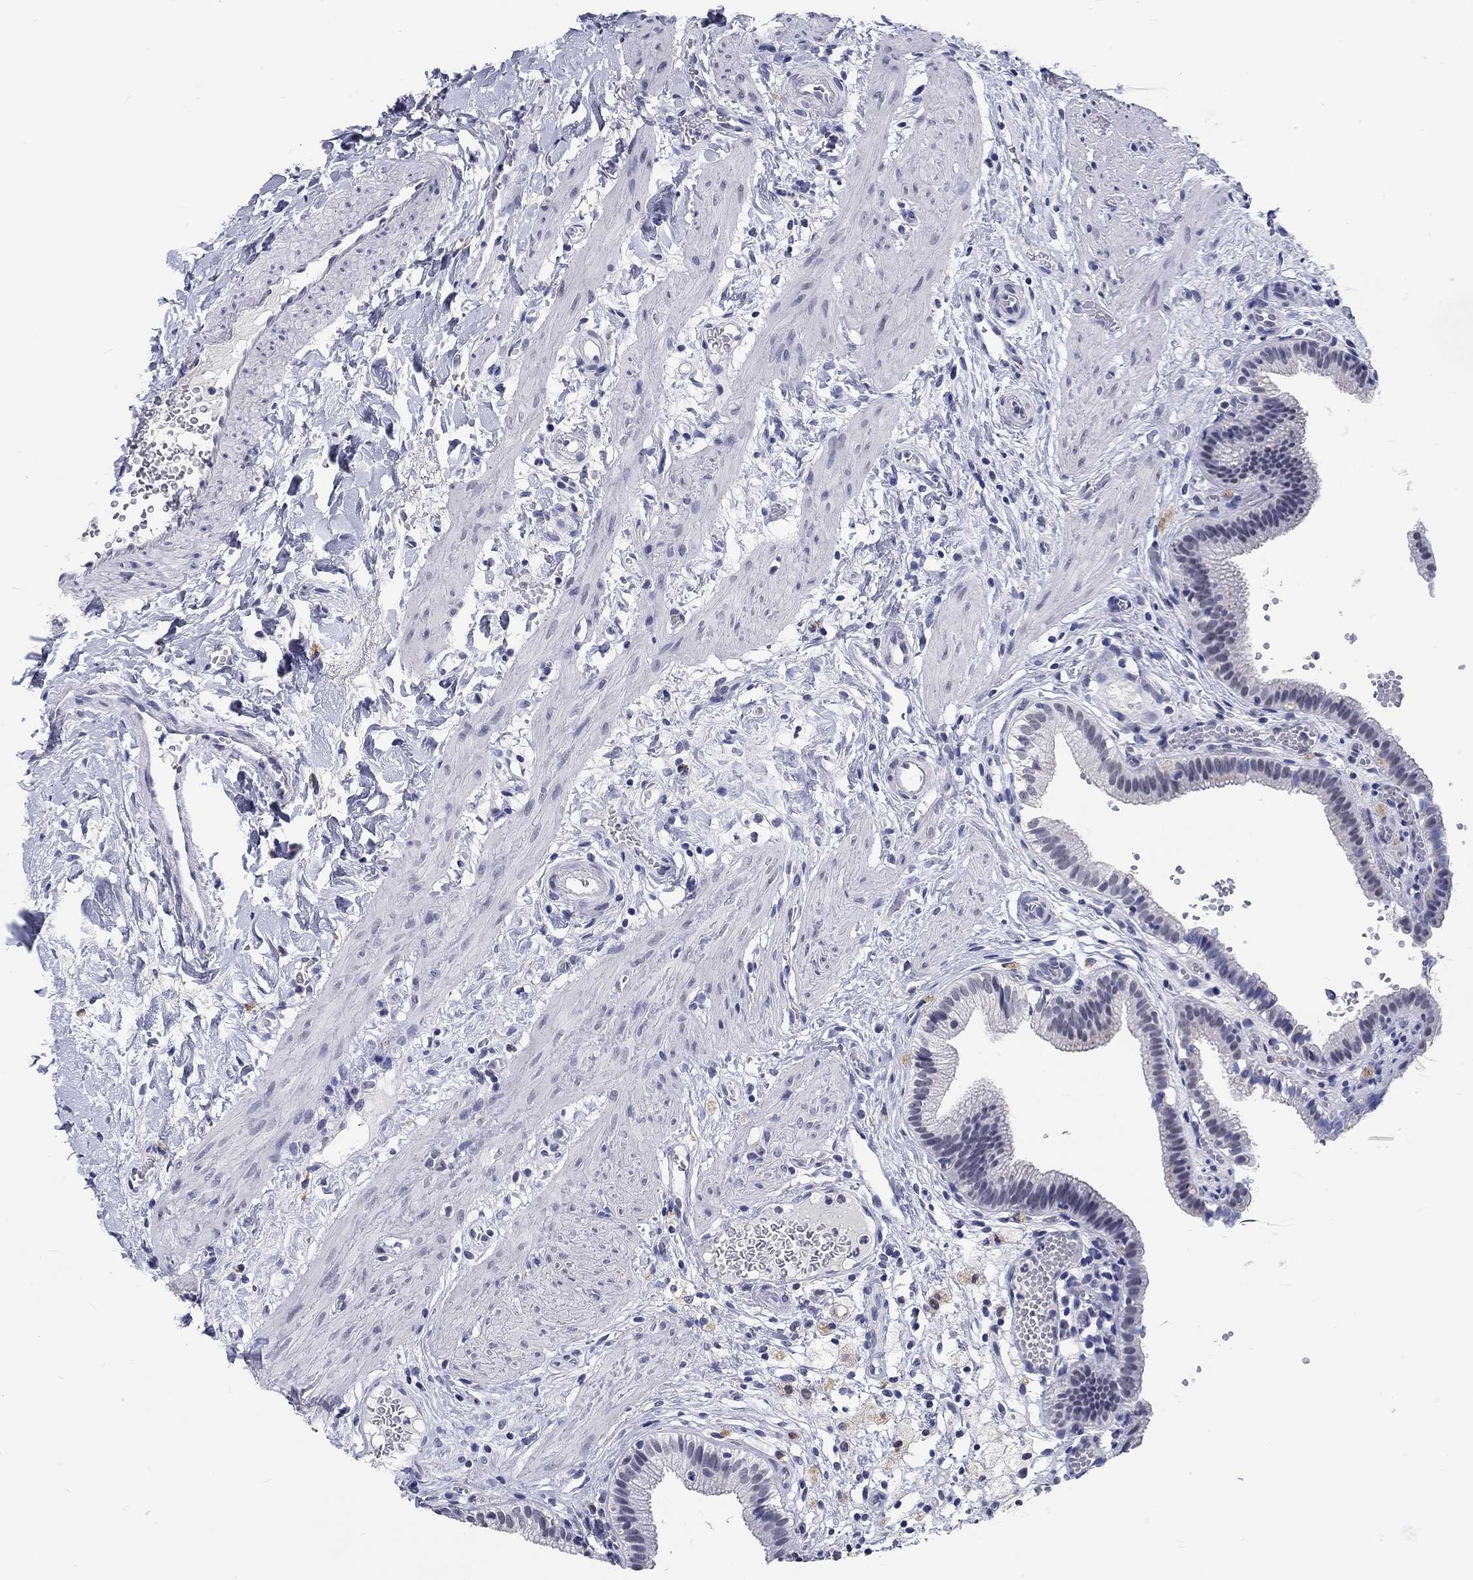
{"staining": {"intensity": "negative", "quantity": "none", "location": "none"}, "tissue": "gallbladder", "cell_type": "Glandular cells", "image_type": "normal", "snomed": [{"axis": "morphology", "description": "Normal tissue, NOS"}, {"axis": "topography", "description": "Gallbladder"}], "caption": "Gallbladder stained for a protein using immunohistochemistry demonstrates no expression glandular cells.", "gene": "GRIN1", "patient": {"sex": "female", "age": 24}}